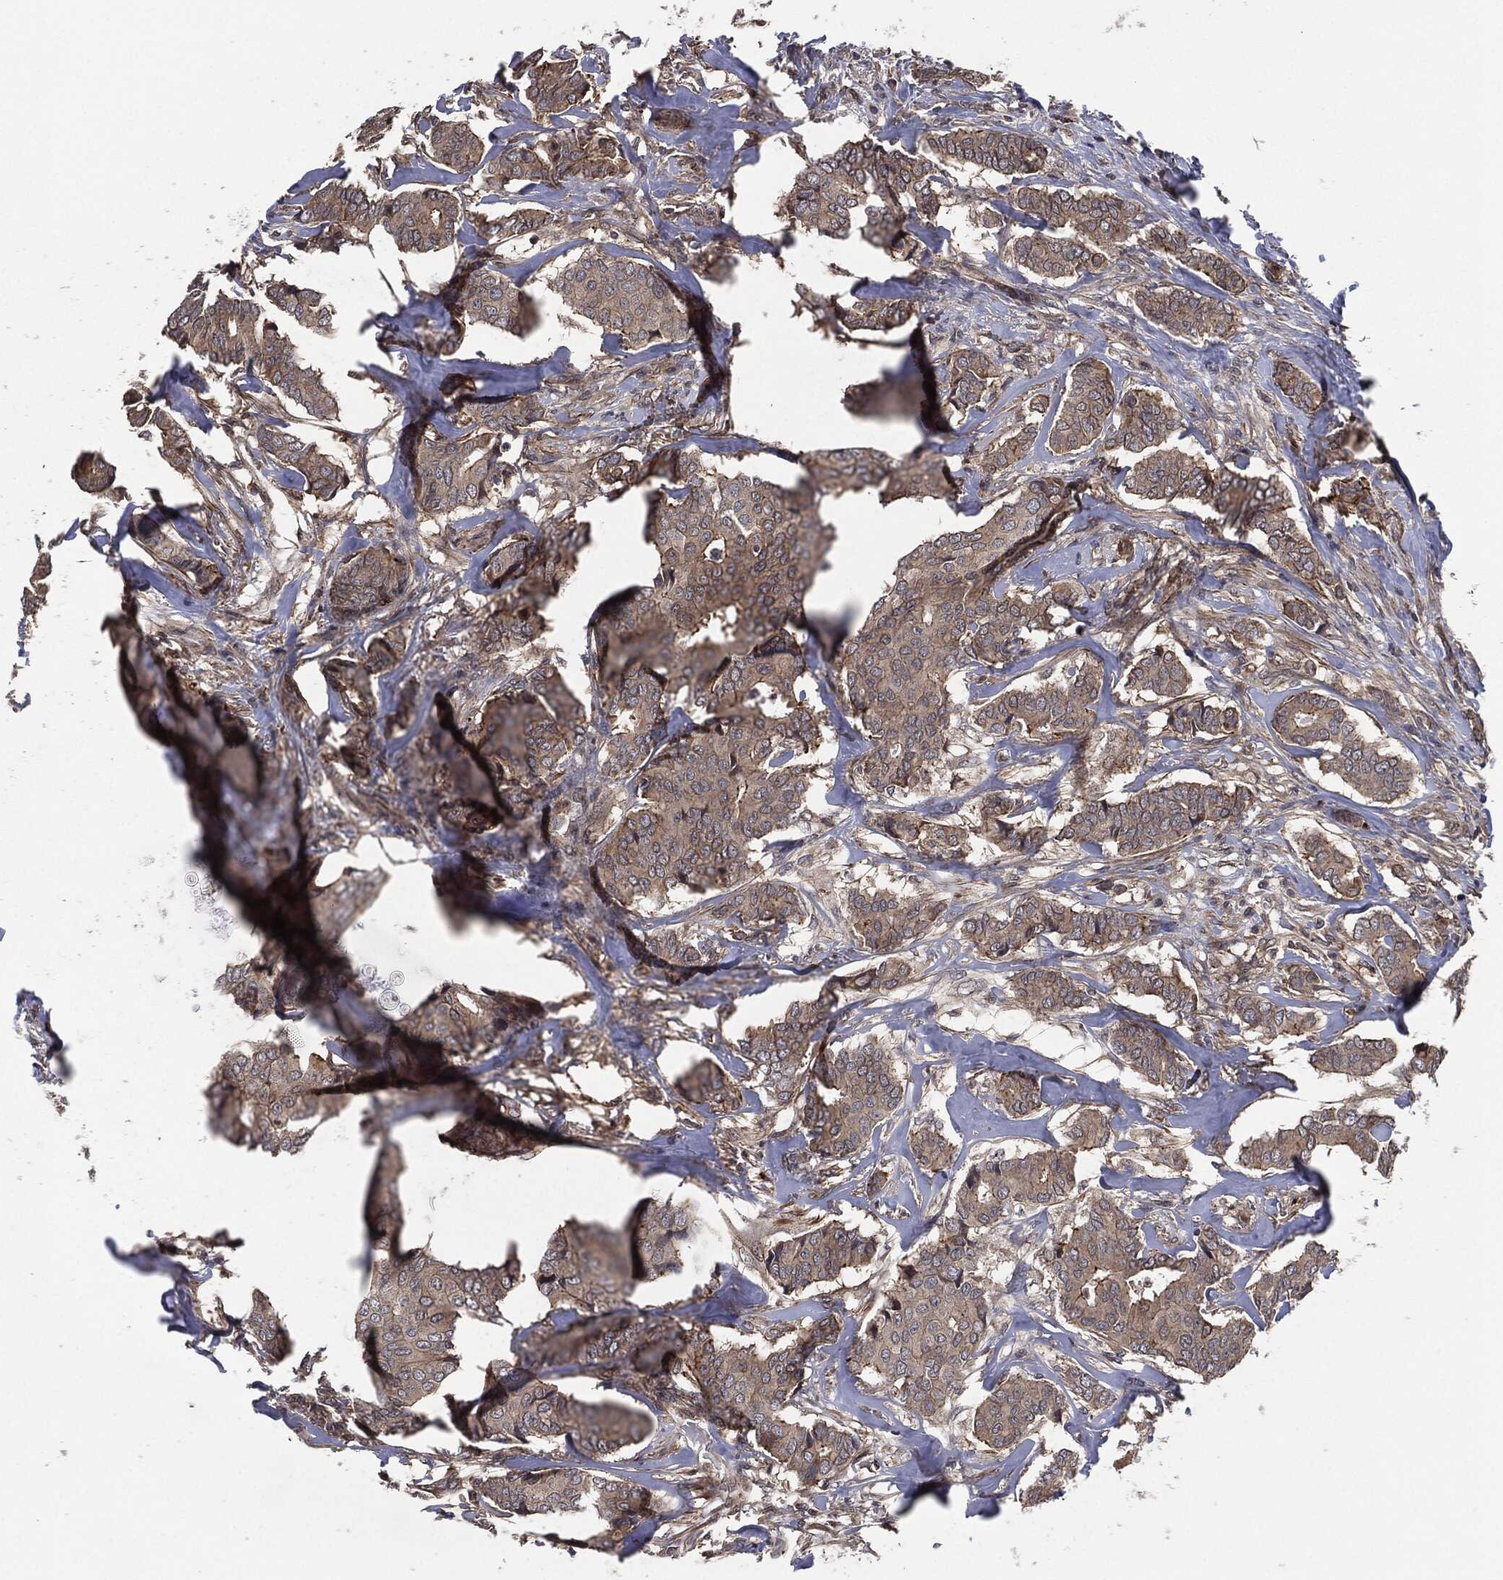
{"staining": {"intensity": "weak", "quantity": ">75%", "location": "cytoplasmic/membranous"}, "tissue": "breast cancer", "cell_type": "Tumor cells", "image_type": "cancer", "snomed": [{"axis": "morphology", "description": "Duct carcinoma"}, {"axis": "topography", "description": "Breast"}], "caption": "Breast cancer tissue exhibits weak cytoplasmic/membranous positivity in approximately >75% of tumor cells", "gene": "UBR1", "patient": {"sex": "female", "age": 75}}